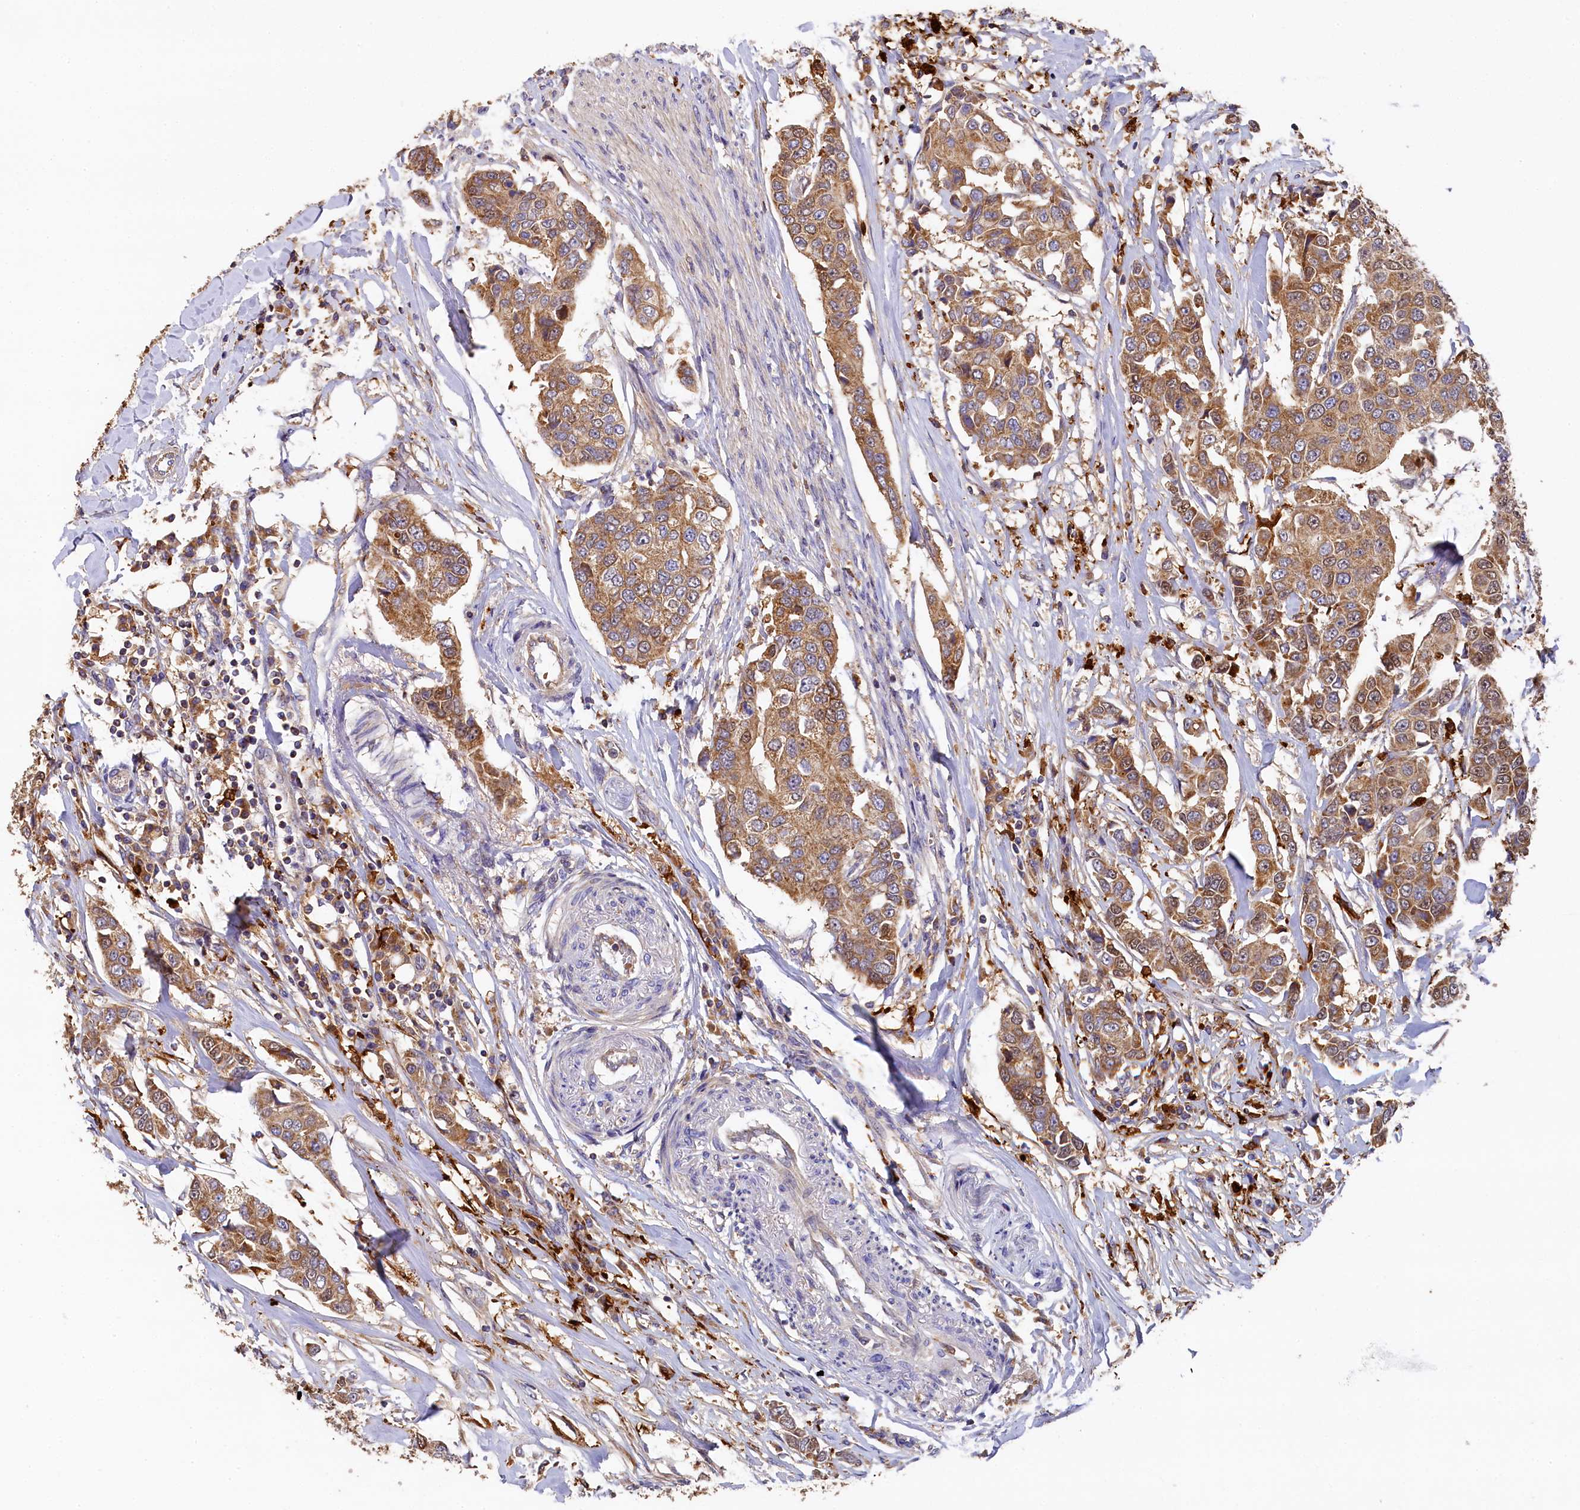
{"staining": {"intensity": "moderate", "quantity": ">75%", "location": "cytoplasmic/membranous"}, "tissue": "breast cancer", "cell_type": "Tumor cells", "image_type": "cancer", "snomed": [{"axis": "morphology", "description": "Duct carcinoma"}, {"axis": "topography", "description": "Breast"}], "caption": "A medium amount of moderate cytoplasmic/membranous positivity is identified in approximately >75% of tumor cells in breast cancer tissue.", "gene": "SEC31B", "patient": {"sex": "female", "age": 80}}